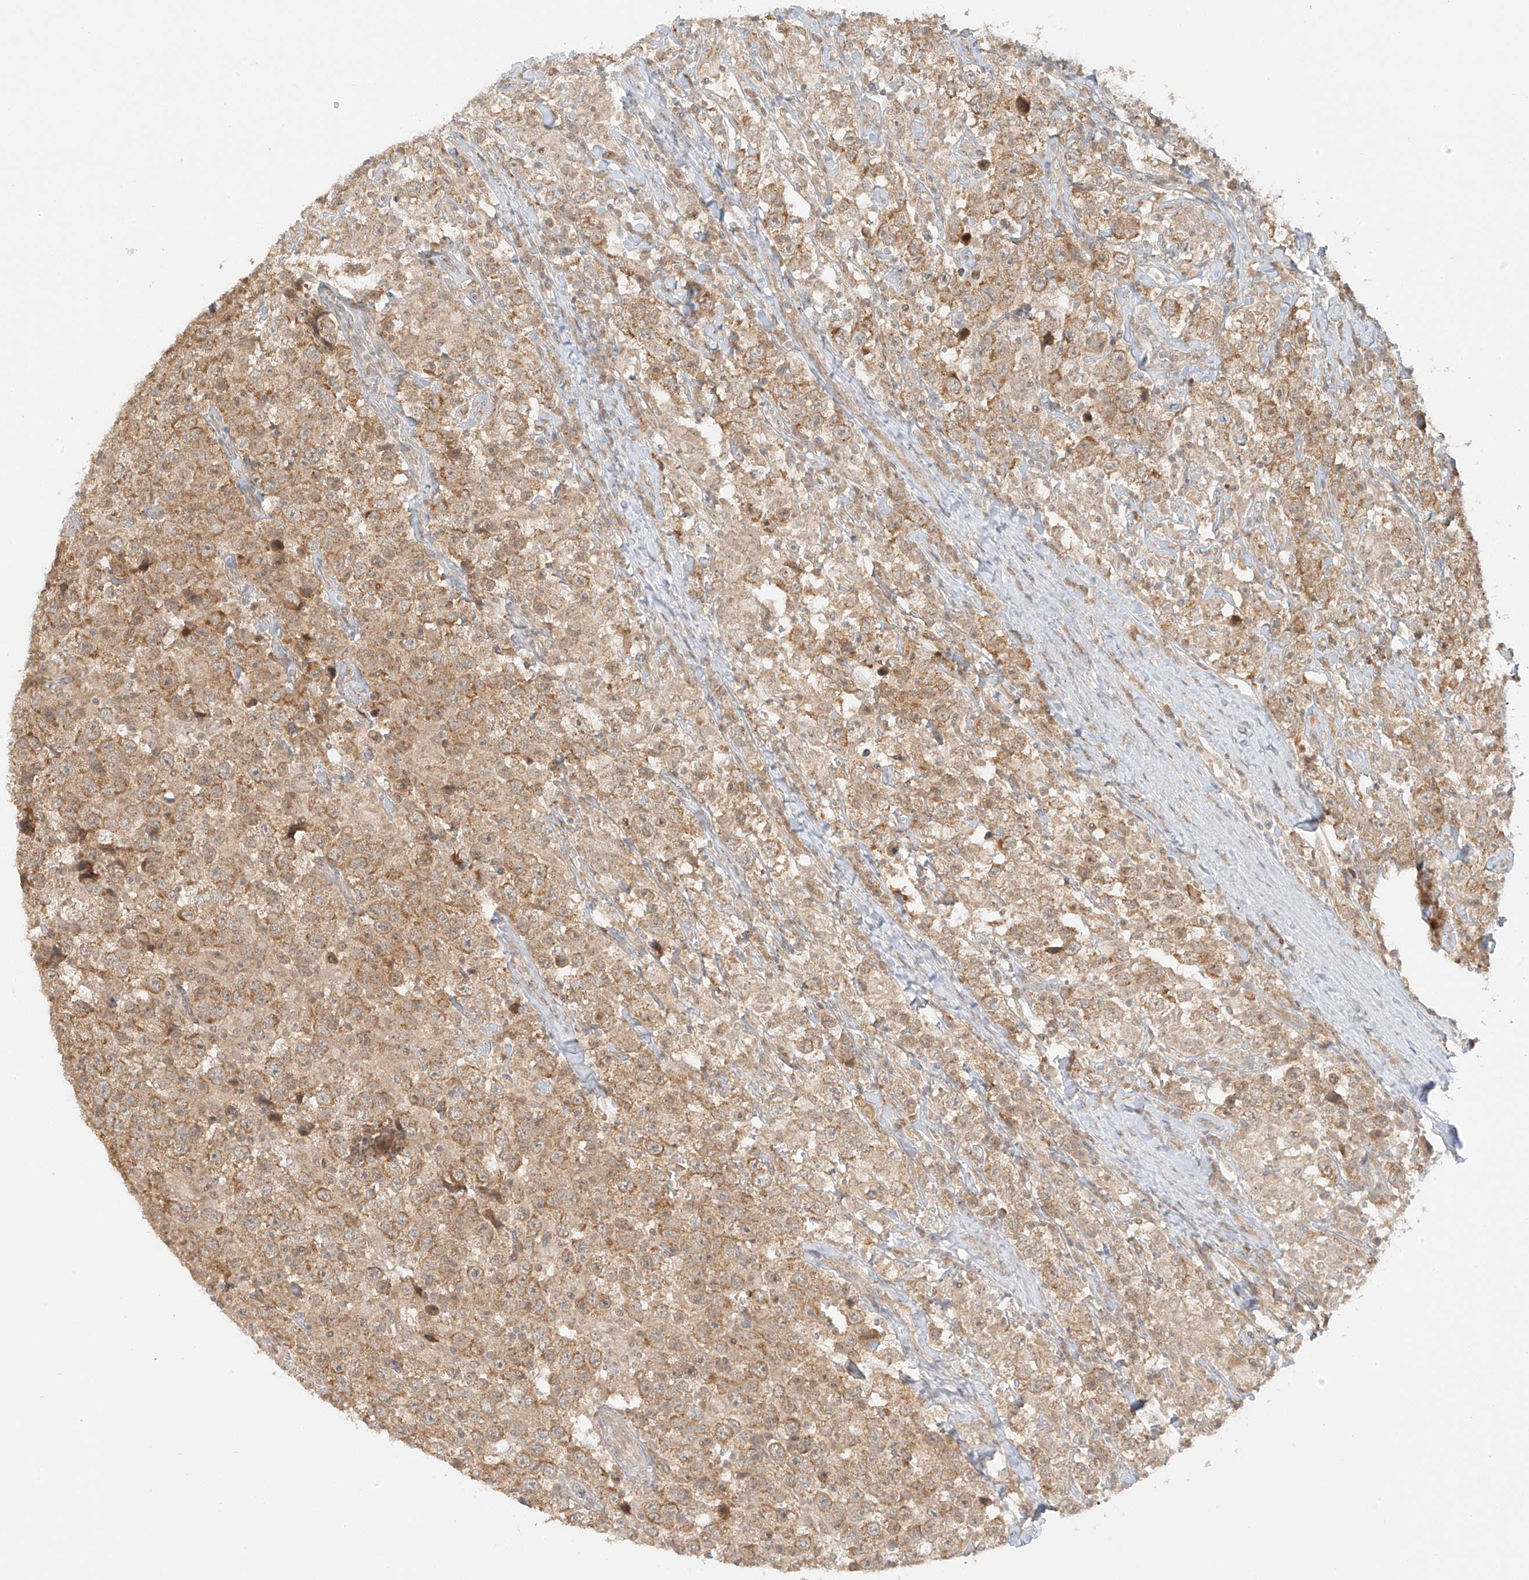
{"staining": {"intensity": "moderate", "quantity": ">75%", "location": "cytoplasmic/membranous"}, "tissue": "testis cancer", "cell_type": "Tumor cells", "image_type": "cancer", "snomed": [{"axis": "morphology", "description": "Seminoma, NOS"}, {"axis": "topography", "description": "Testis"}], "caption": "An image showing moderate cytoplasmic/membranous expression in approximately >75% of tumor cells in seminoma (testis), as visualized by brown immunohistochemical staining.", "gene": "MIPEP", "patient": {"sex": "male", "age": 41}}